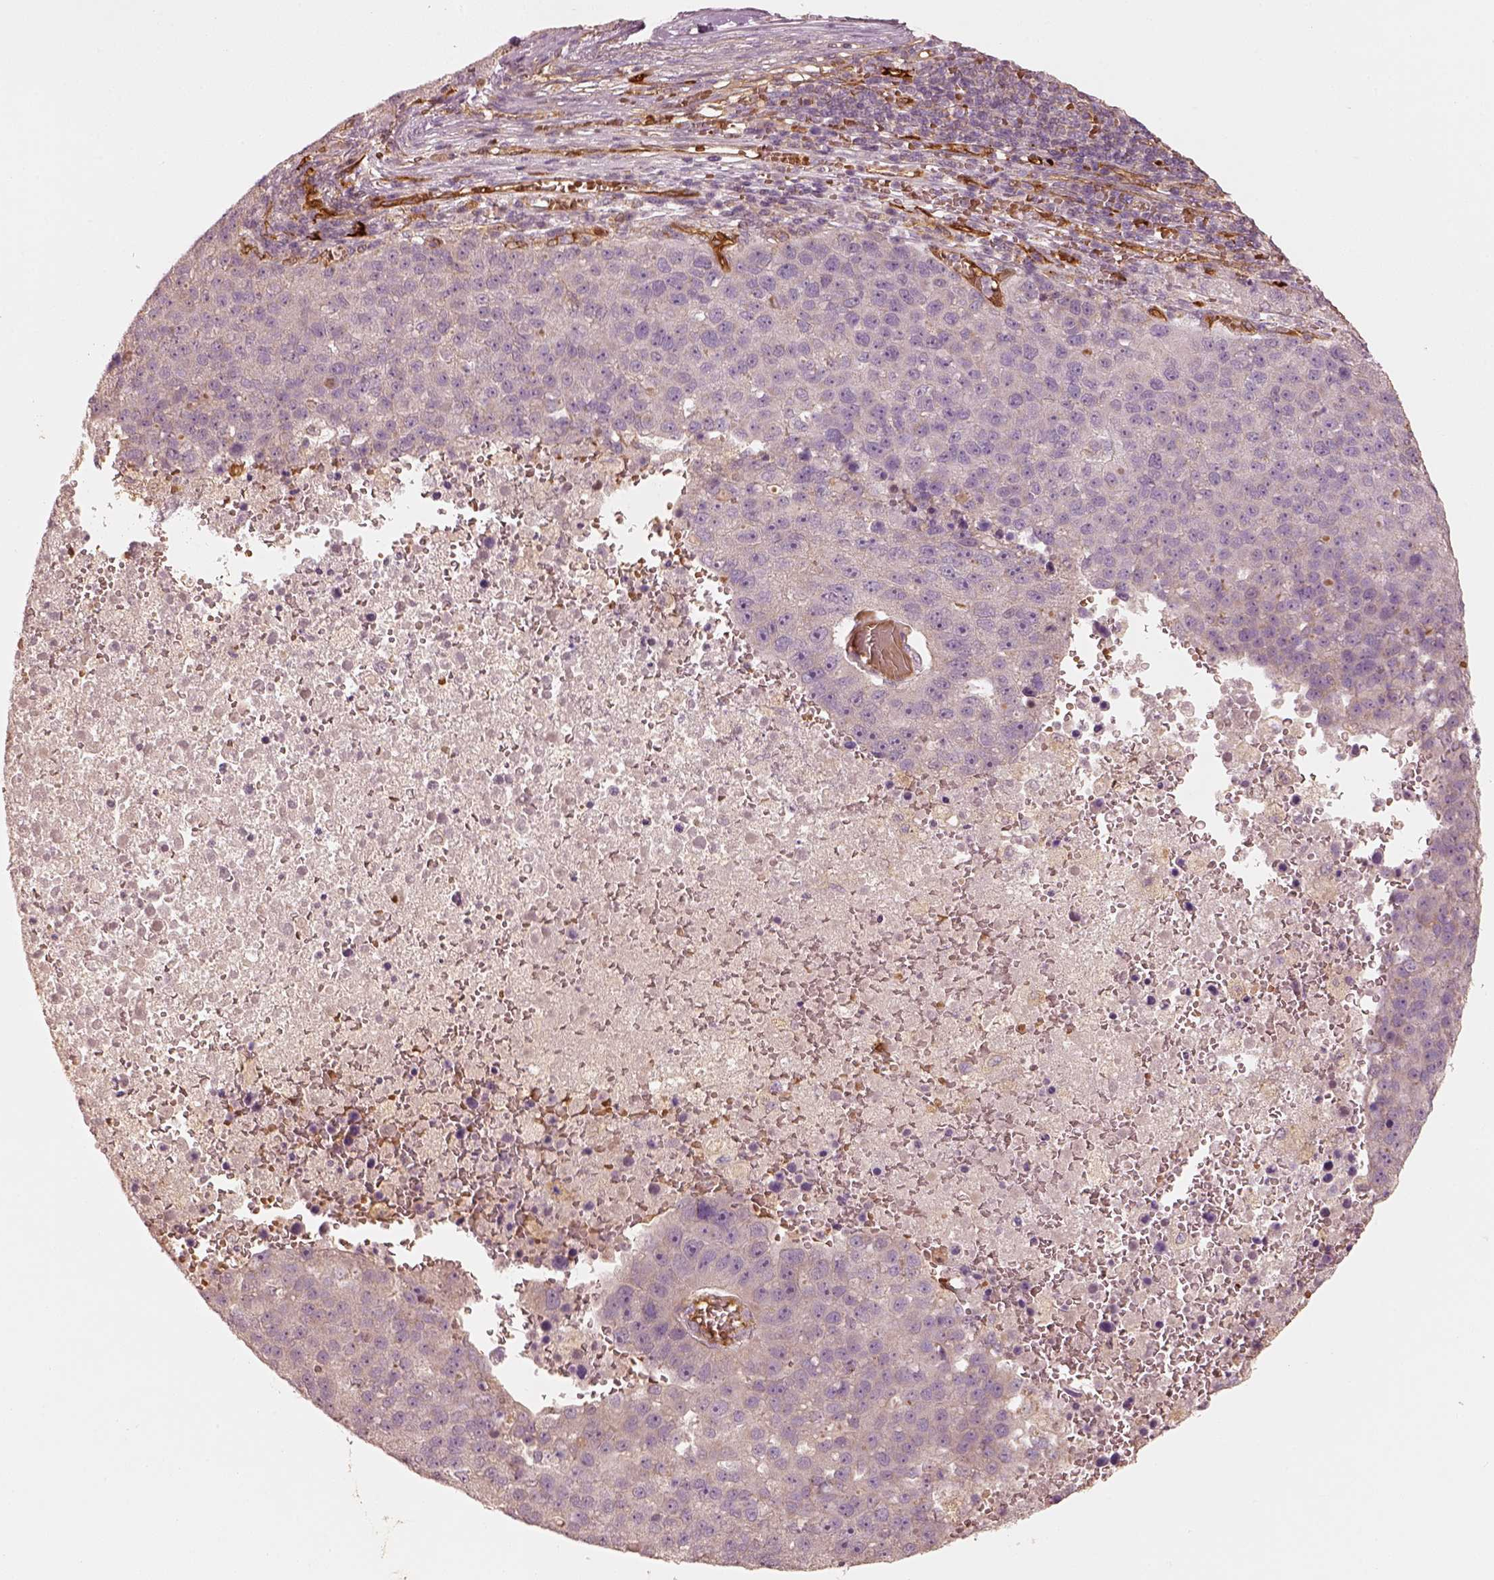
{"staining": {"intensity": "negative", "quantity": "none", "location": "none"}, "tissue": "pancreatic cancer", "cell_type": "Tumor cells", "image_type": "cancer", "snomed": [{"axis": "morphology", "description": "Adenocarcinoma, NOS"}, {"axis": "topography", "description": "Pancreas"}], "caption": "Protein analysis of pancreatic cancer (adenocarcinoma) exhibits no significant staining in tumor cells.", "gene": "FSCN1", "patient": {"sex": "female", "age": 61}}